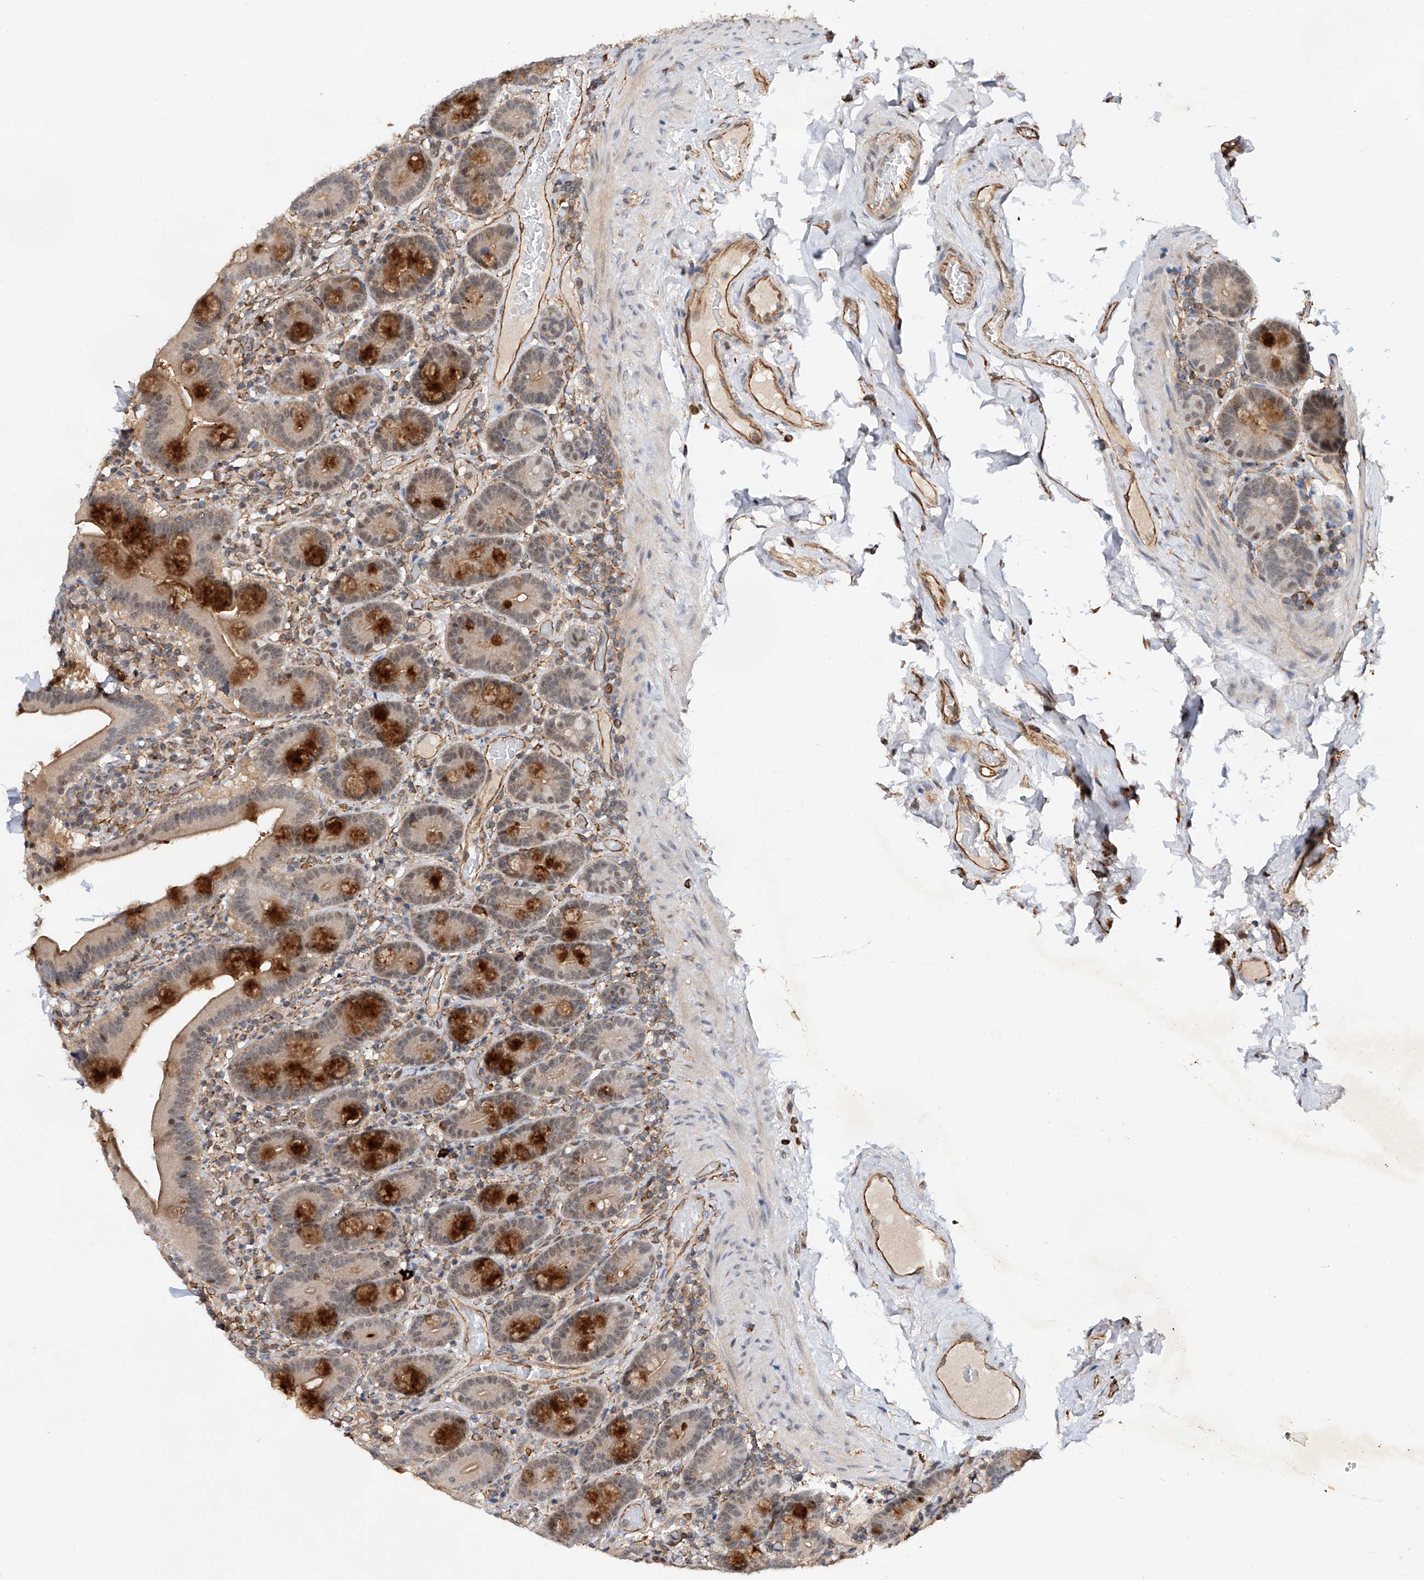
{"staining": {"intensity": "strong", "quantity": "<25%", "location": "cytoplasmic/membranous"}, "tissue": "duodenum", "cell_type": "Glandular cells", "image_type": "normal", "snomed": [{"axis": "morphology", "description": "Normal tissue, NOS"}, {"axis": "topography", "description": "Duodenum"}], "caption": "Glandular cells exhibit medium levels of strong cytoplasmic/membranous staining in approximately <25% of cells in benign human duodenum.", "gene": "AMD1", "patient": {"sex": "male", "age": 55}}